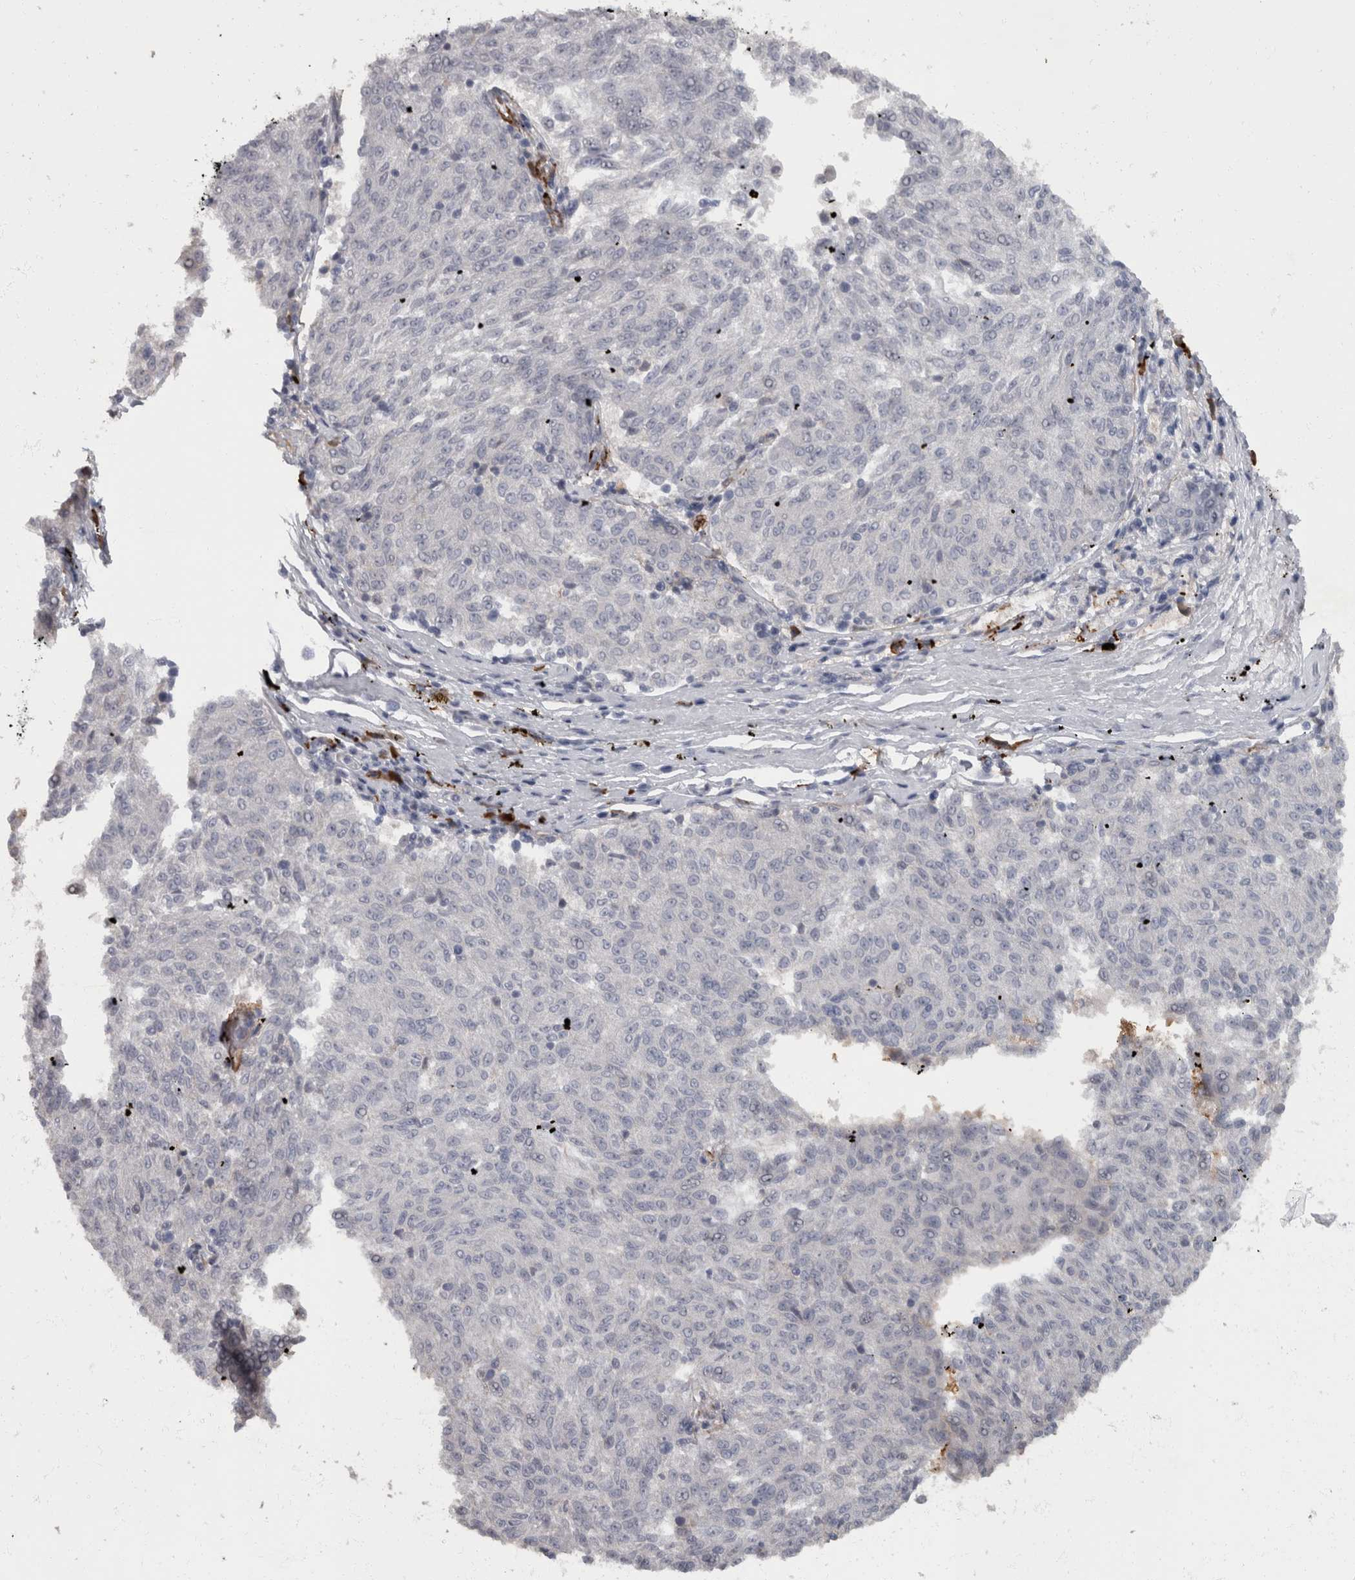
{"staining": {"intensity": "negative", "quantity": "none", "location": "none"}, "tissue": "melanoma", "cell_type": "Tumor cells", "image_type": "cancer", "snomed": [{"axis": "morphology", "description": "Malignant melanoma, NOS"}, {"axis": "topography", "description": "Skin"}], "caption": "Malignant melanoma was stained to show a protein in brown. There is no significant staining in tumor cells.", "gene": "MASTL", "patient": {"sex": "female", "age": 72}}